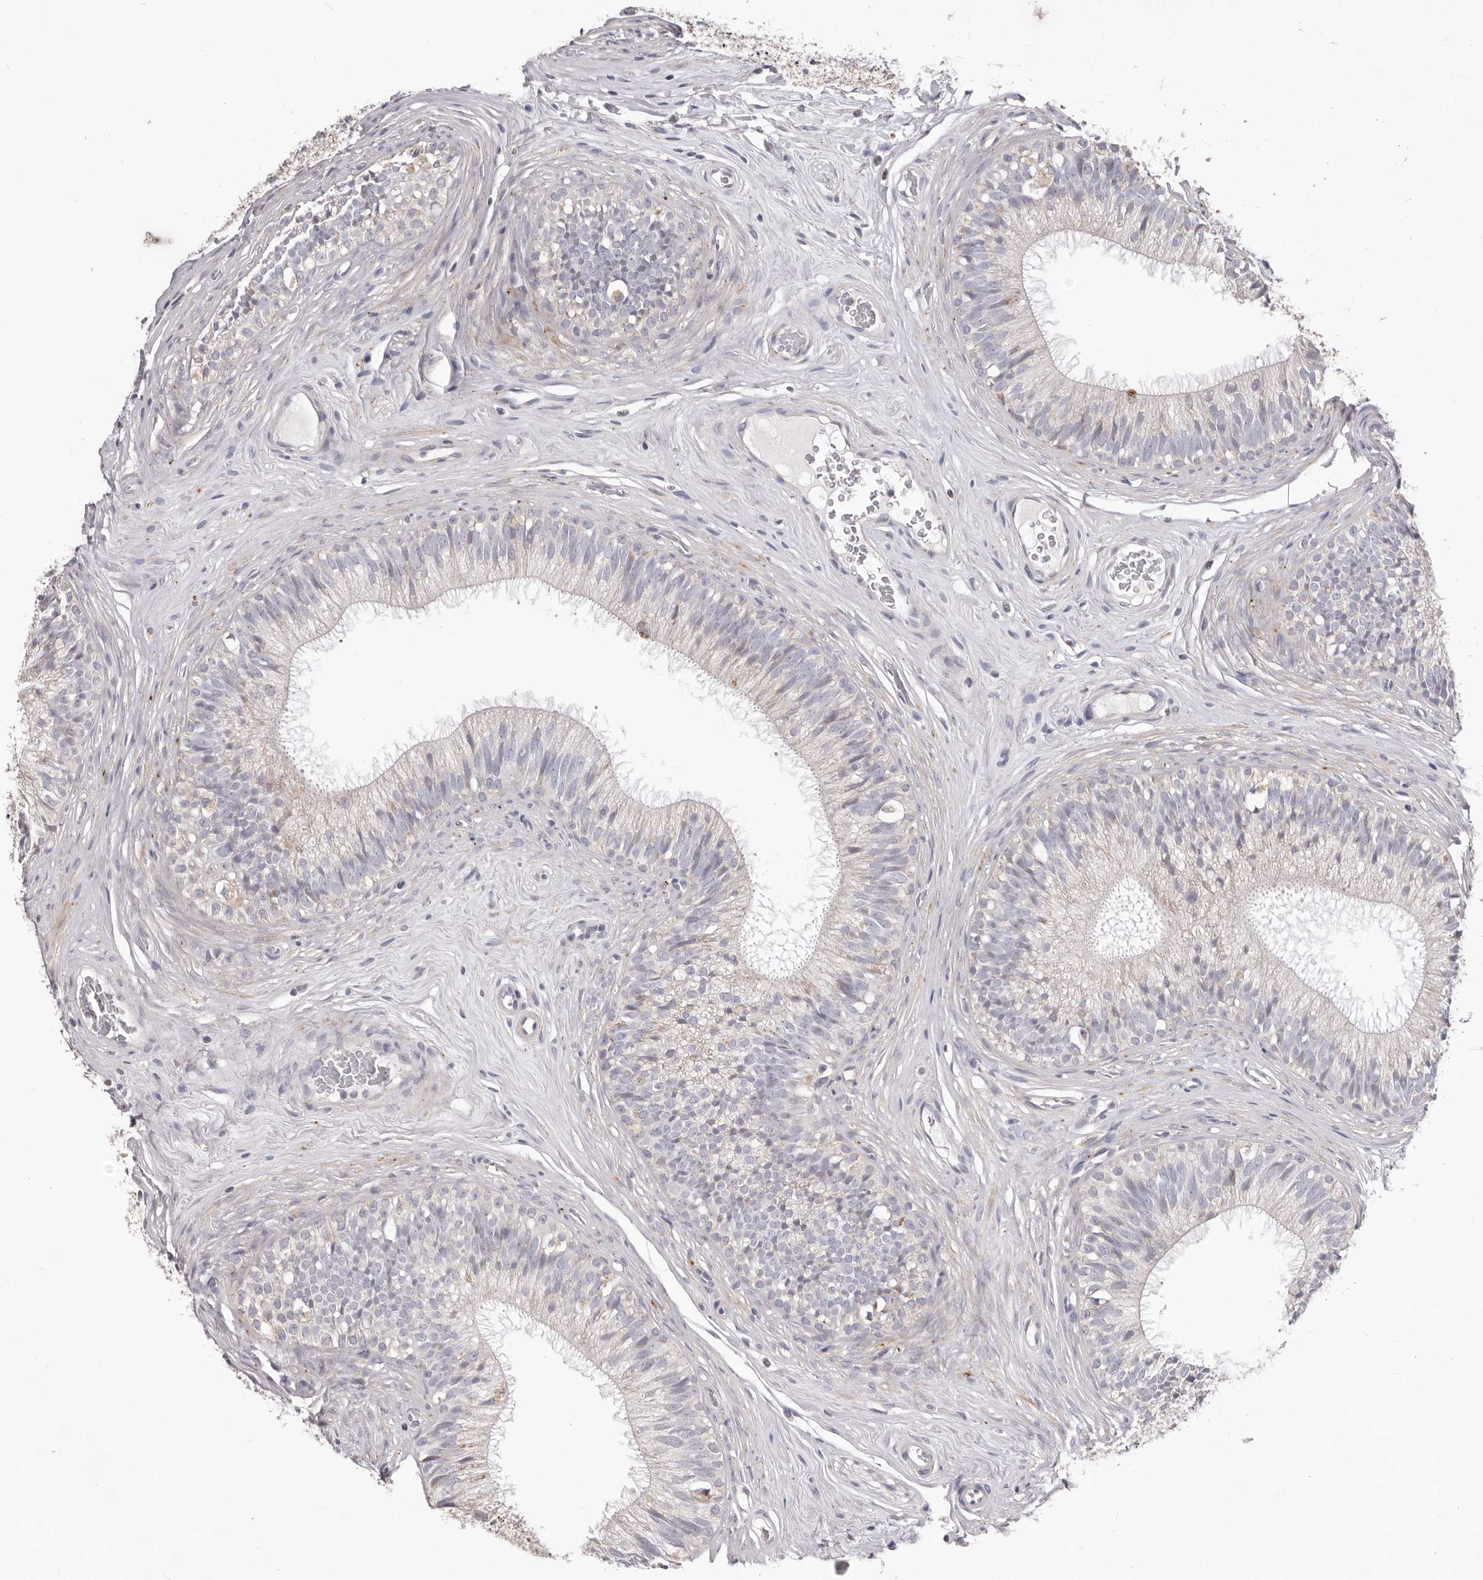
{"staining": {"intensity": "weak", "quantity": "<25%", "location": "cytoplasmic/membranous"}, "tissue": "epididymis", "cell_type": "Glandular cells", "image_type": "normal", "snomed": [{"axis": "morphology", "description": "Normal tissue, NOS"}, {"axis": "topography", "description": "Epididymis"}], "caption": "Immunohistochemistry histopathology image of unremarkable epididymis: epididymis stained with DAB (3,3'-diaminobenzidine) reveals no significant protein positivity in glandular cells. The staining was performed using DAB to visualize the protein expression in brown, while the nuclei were stained in blue with hematoxylin (Magnification: 20x).", "gene": "PRMT2", "patient": {"sex": "male", "age": 29}}